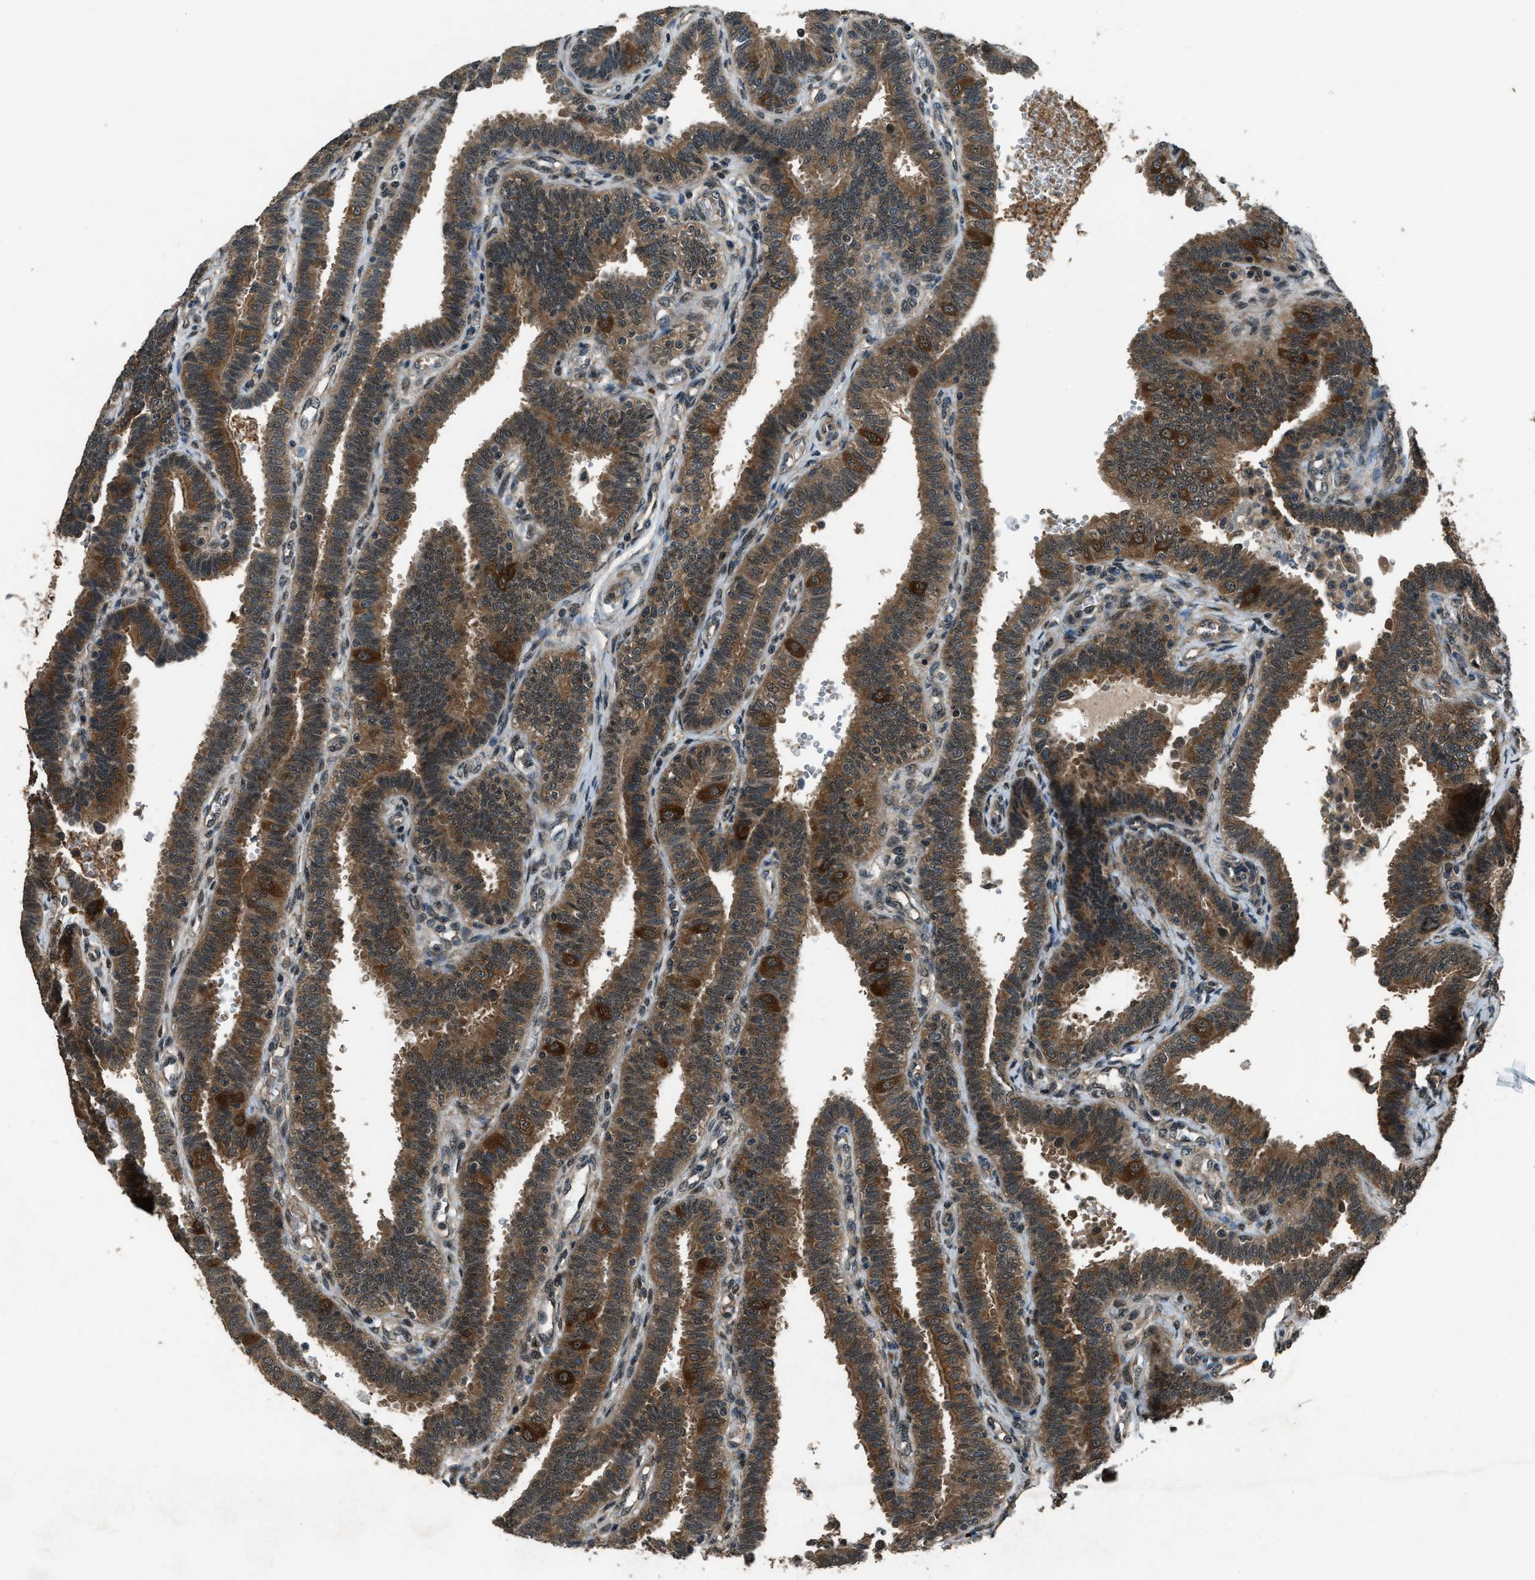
{"staining": {"intensity": "moderate", "quantity": ">75%", "location": "cytoplasmic/membranous"}, "tissue": "fallopian tube", "cell_type": "Glandular cells", "image_type": "normal", "snomed": [{"axis": "morphology", "description": "Normal tissue, NOS"}, {"axis": "topography", "description": "Fallopian tube"}, {"axis": "topography", "description": "Placenta"}], "caption": "Immunohistochemical staining of normal human fallopian tube shows moderate cytoplasmic/membranous protein positivity in approximately >75% of glandular cells. (brown staining indicates protein expression, while blue staining denotes nuclei).", "gene": "NUDCD3", "patient": {"sex": "female", "age": 34}}